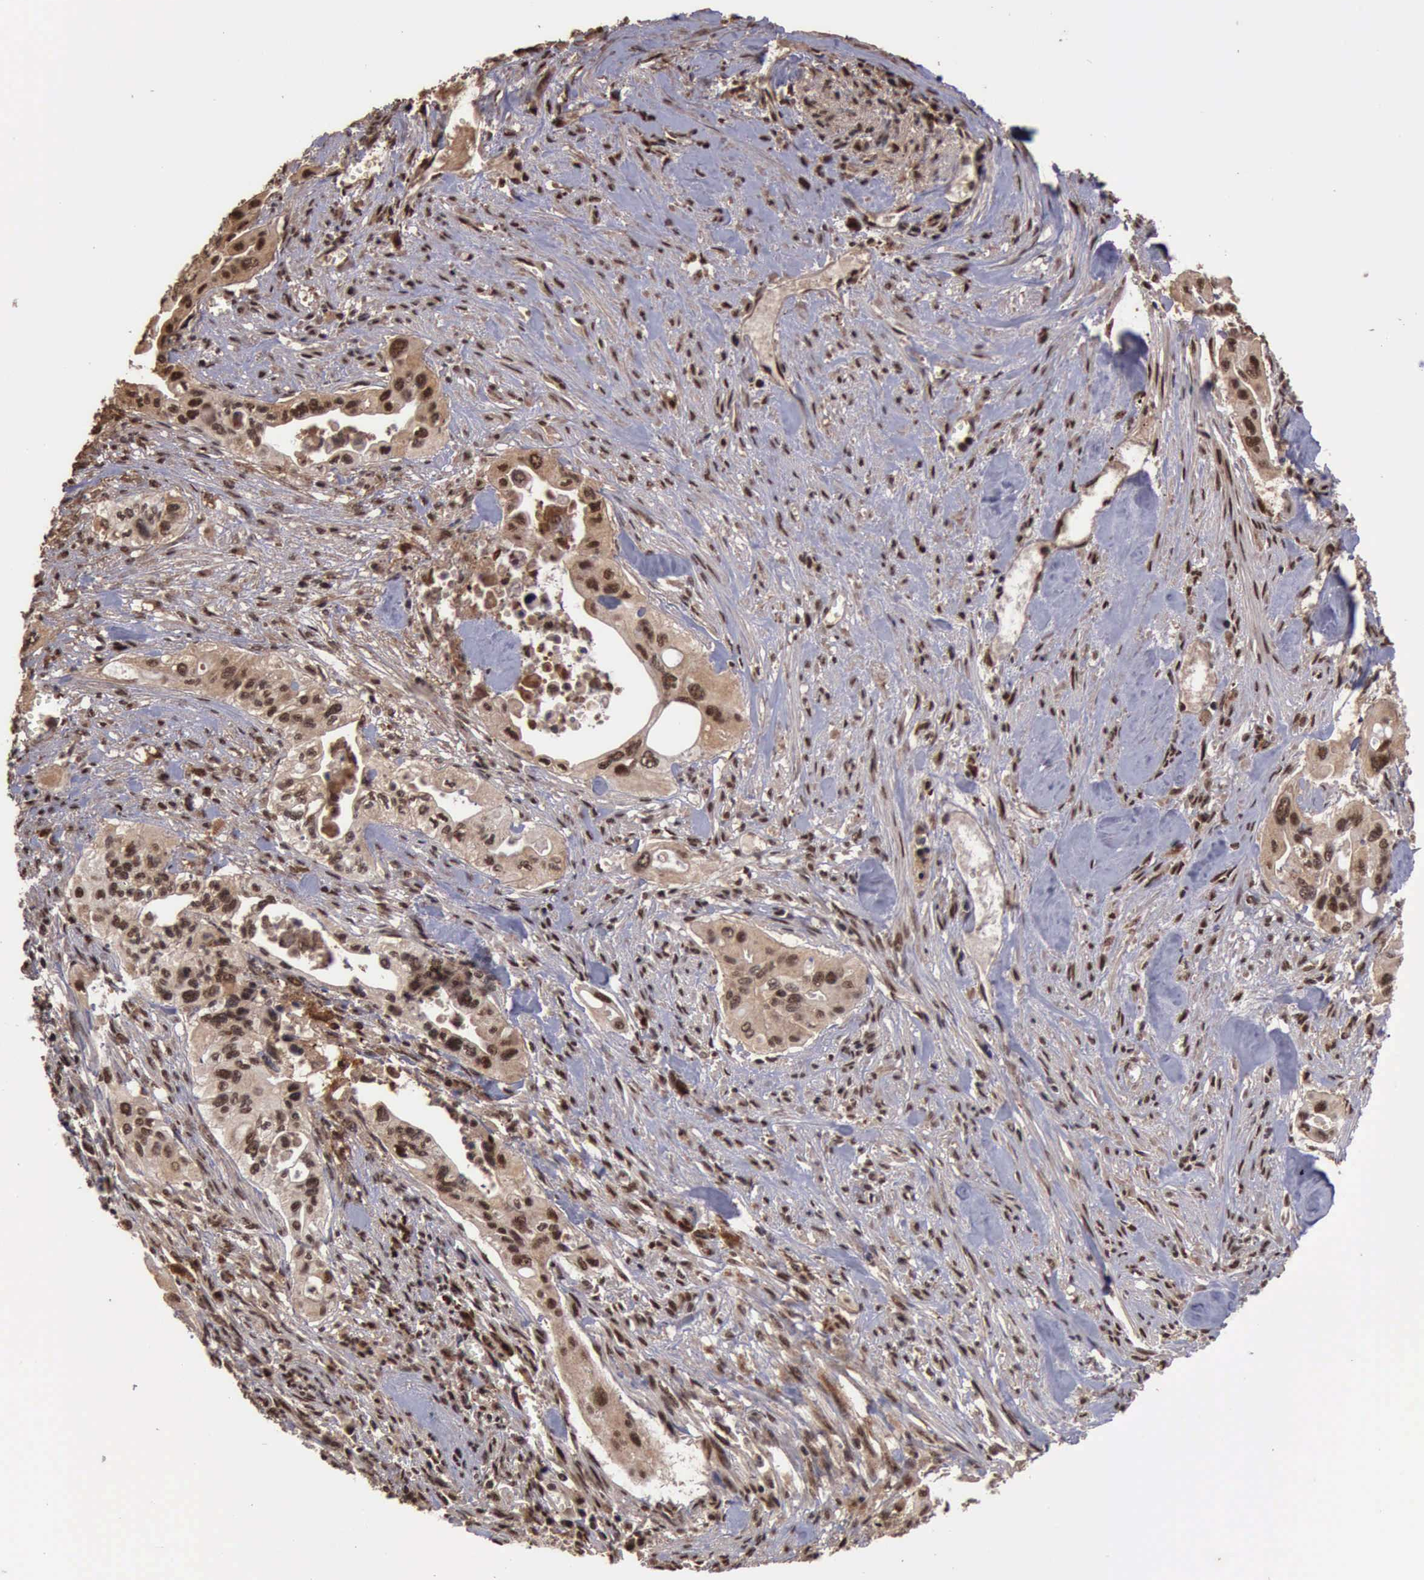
{"staining": {"intensity": "moderate", "quantity": ">75%", "location": "nuclear"}, "tissue": "pancreatic cancer", "cell_type": "Tumor cells", "image_type": "cancer", "snomed": [{"axis": "morphology", "description": "Adenocarcinoma, NOS"}, {"axis": "topography", "description": "Pancreas"}], "caption": "An immunohistochemistry (IHC) photomicrograph of neoplastic tissue is shown. Protein staining in brown shows moderate nuclear positivity in pancreatic cancer within tumor cells. Nuclei are stained in blue.", "gene": "TRMT2A", "patient": {"sex": "male", "age": 77}}